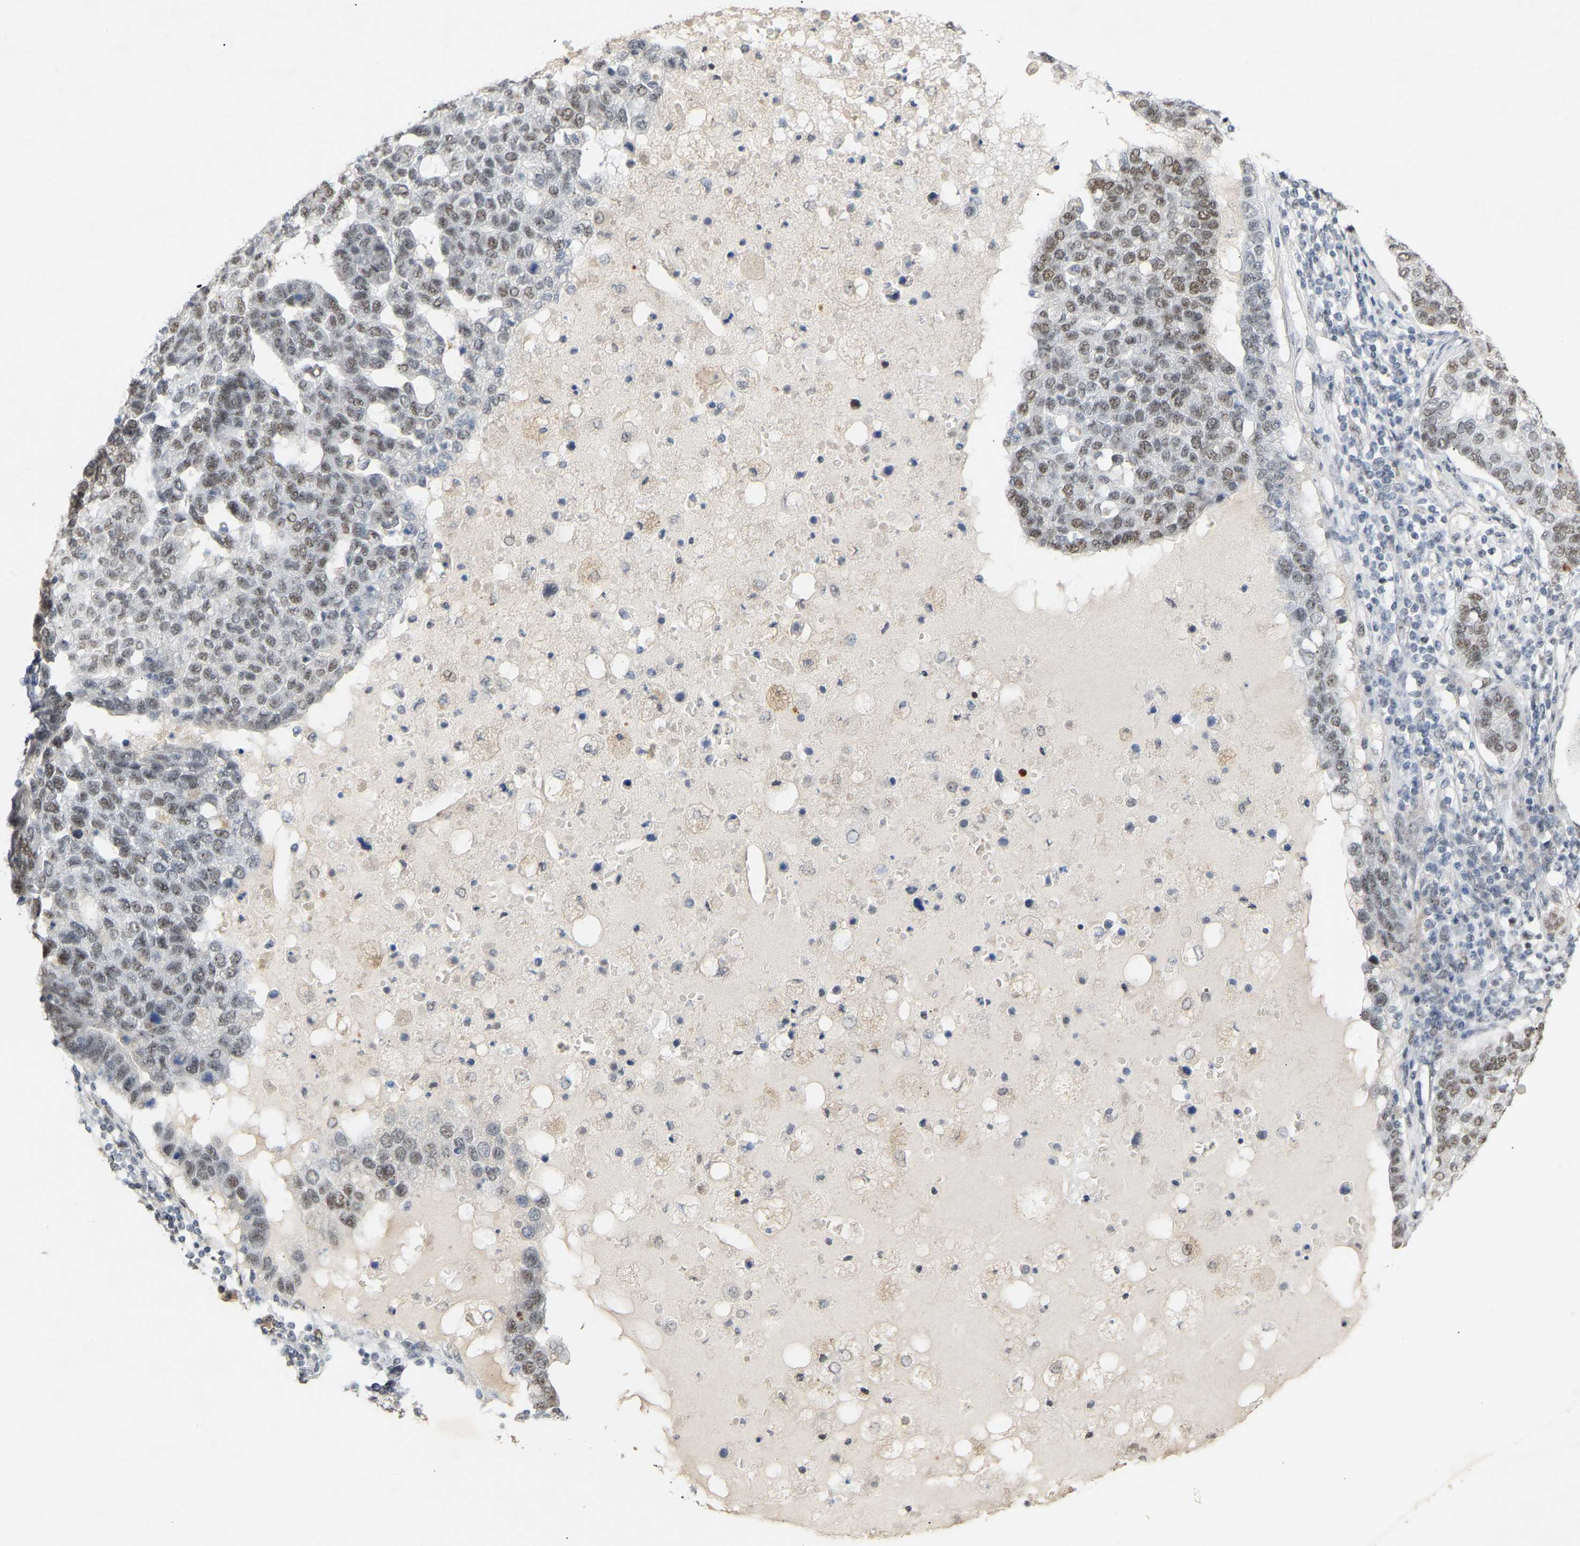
{"staining": {"intensity": "weak", "quantity": "<25%", "location": "nuclear"}, "tissue": "pancreatic cancer", "cell_type": "Tumor cells", "image_type": "cancer", "snomed": [{"axis": "morphology", "description": "Adenocarcinoma, NOS"}, {"axis": "topography", "description": "Pancreas"}], "caption": "Immunohistochemical staining of pancreatic adenocarcinoma reveals no significant staining in tumor cells. (DAB IHC with hematoxylin counter stain).", "gene": "NELFB", "patient": {"sex": "female", "age": 61}}